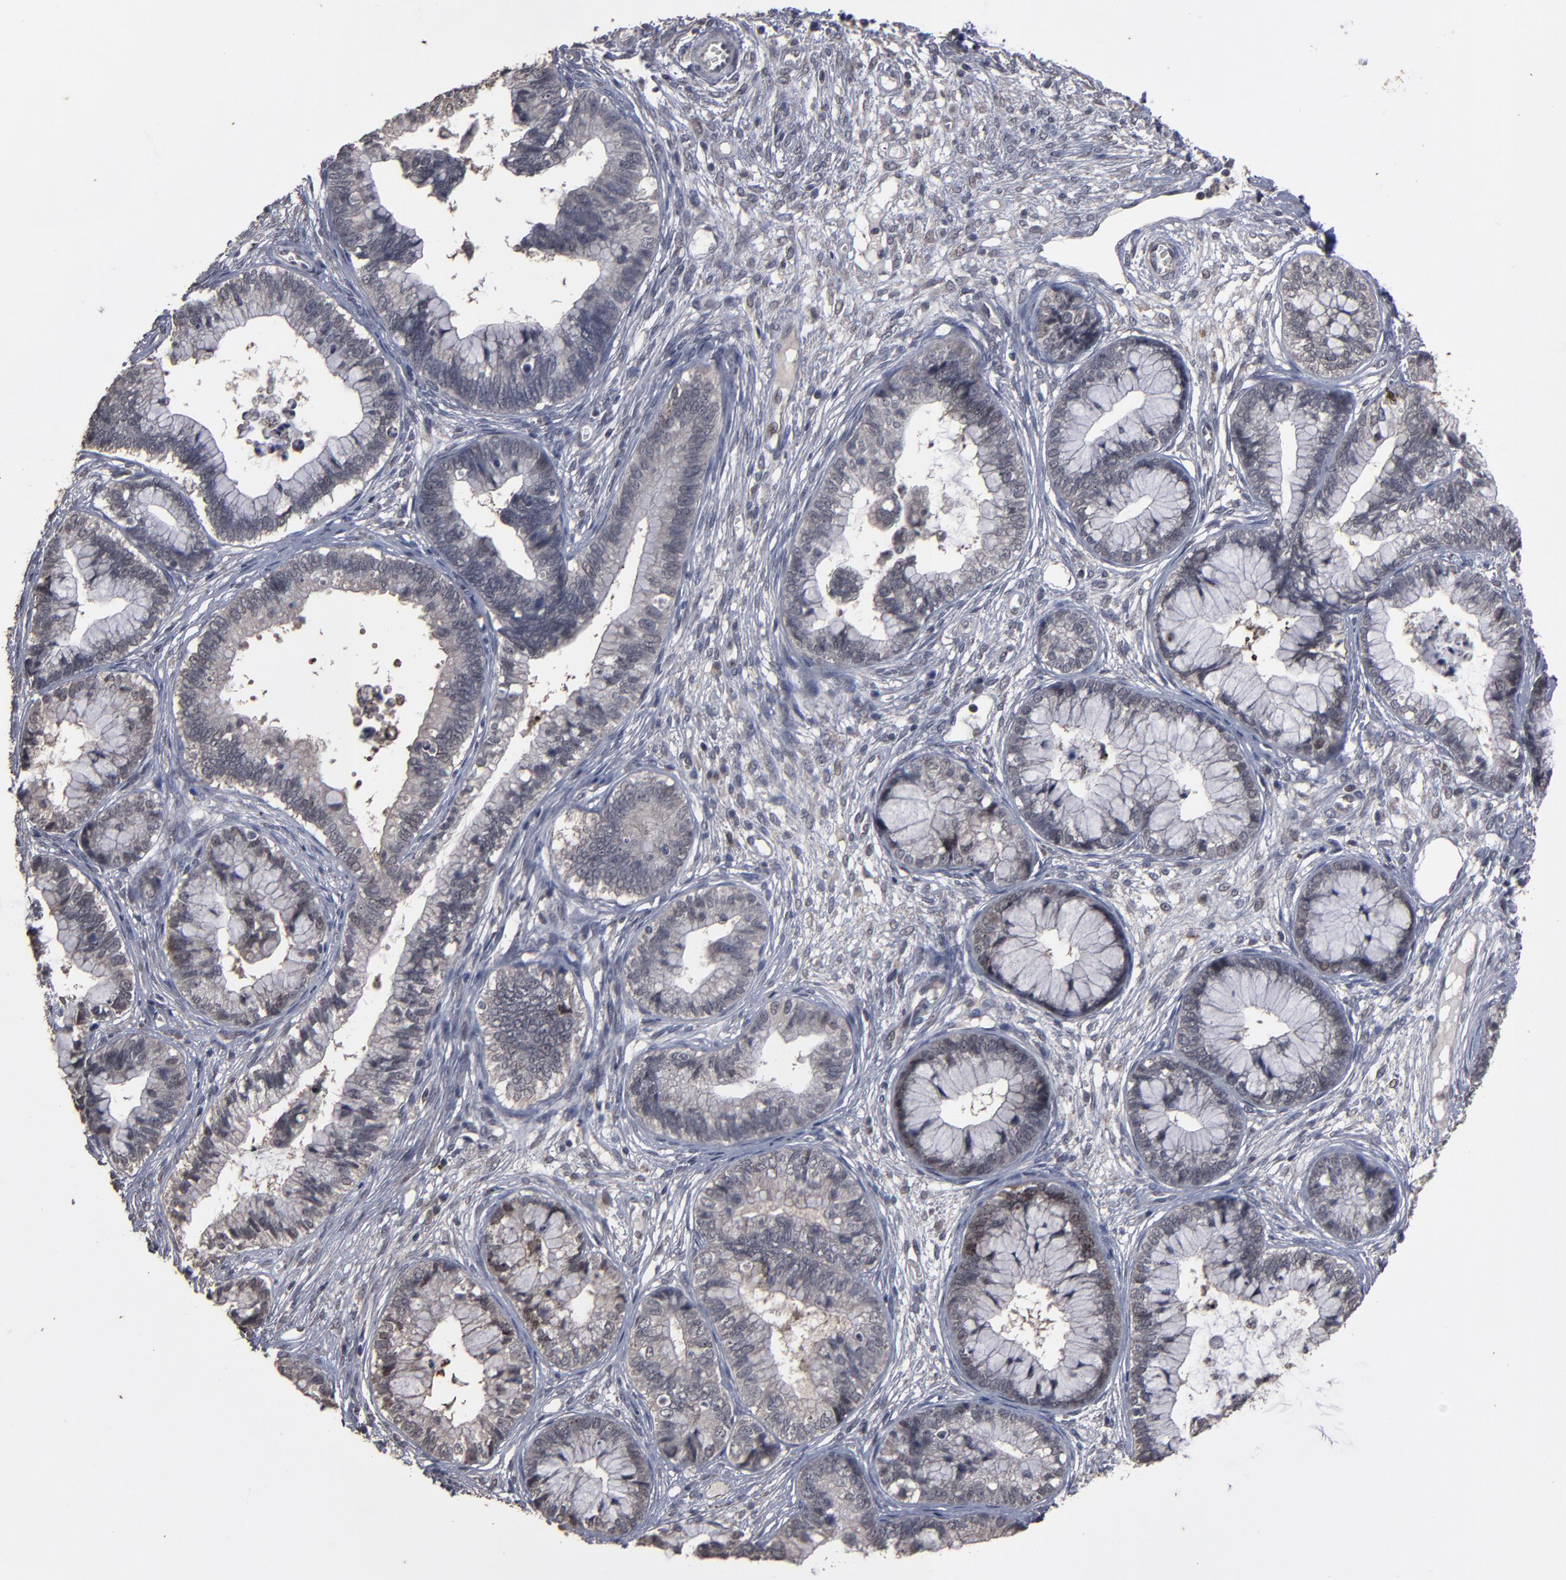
{"staining": {"intensity": "weak", "quantity": "25%-75%", "location": "cytoplasmic/membranous"}, "tissue": "cervical cancer", "cell_type": "Tumor cells", "image_type": "cancer", "snomed": [{"axis": "morphology", "description": "Adenocarcinoma, NOS"}, {"axis": "topography", "description": "Cervix"}], "caption": "Protein staining of cervical cancer (adenocarcinoma) tissue reveals weak cytoplasmic/membranous expression in about 25%-75% of tumor cells.", "gene": "SLC22A17", "patient": {"sex": "female", "age": 44}}